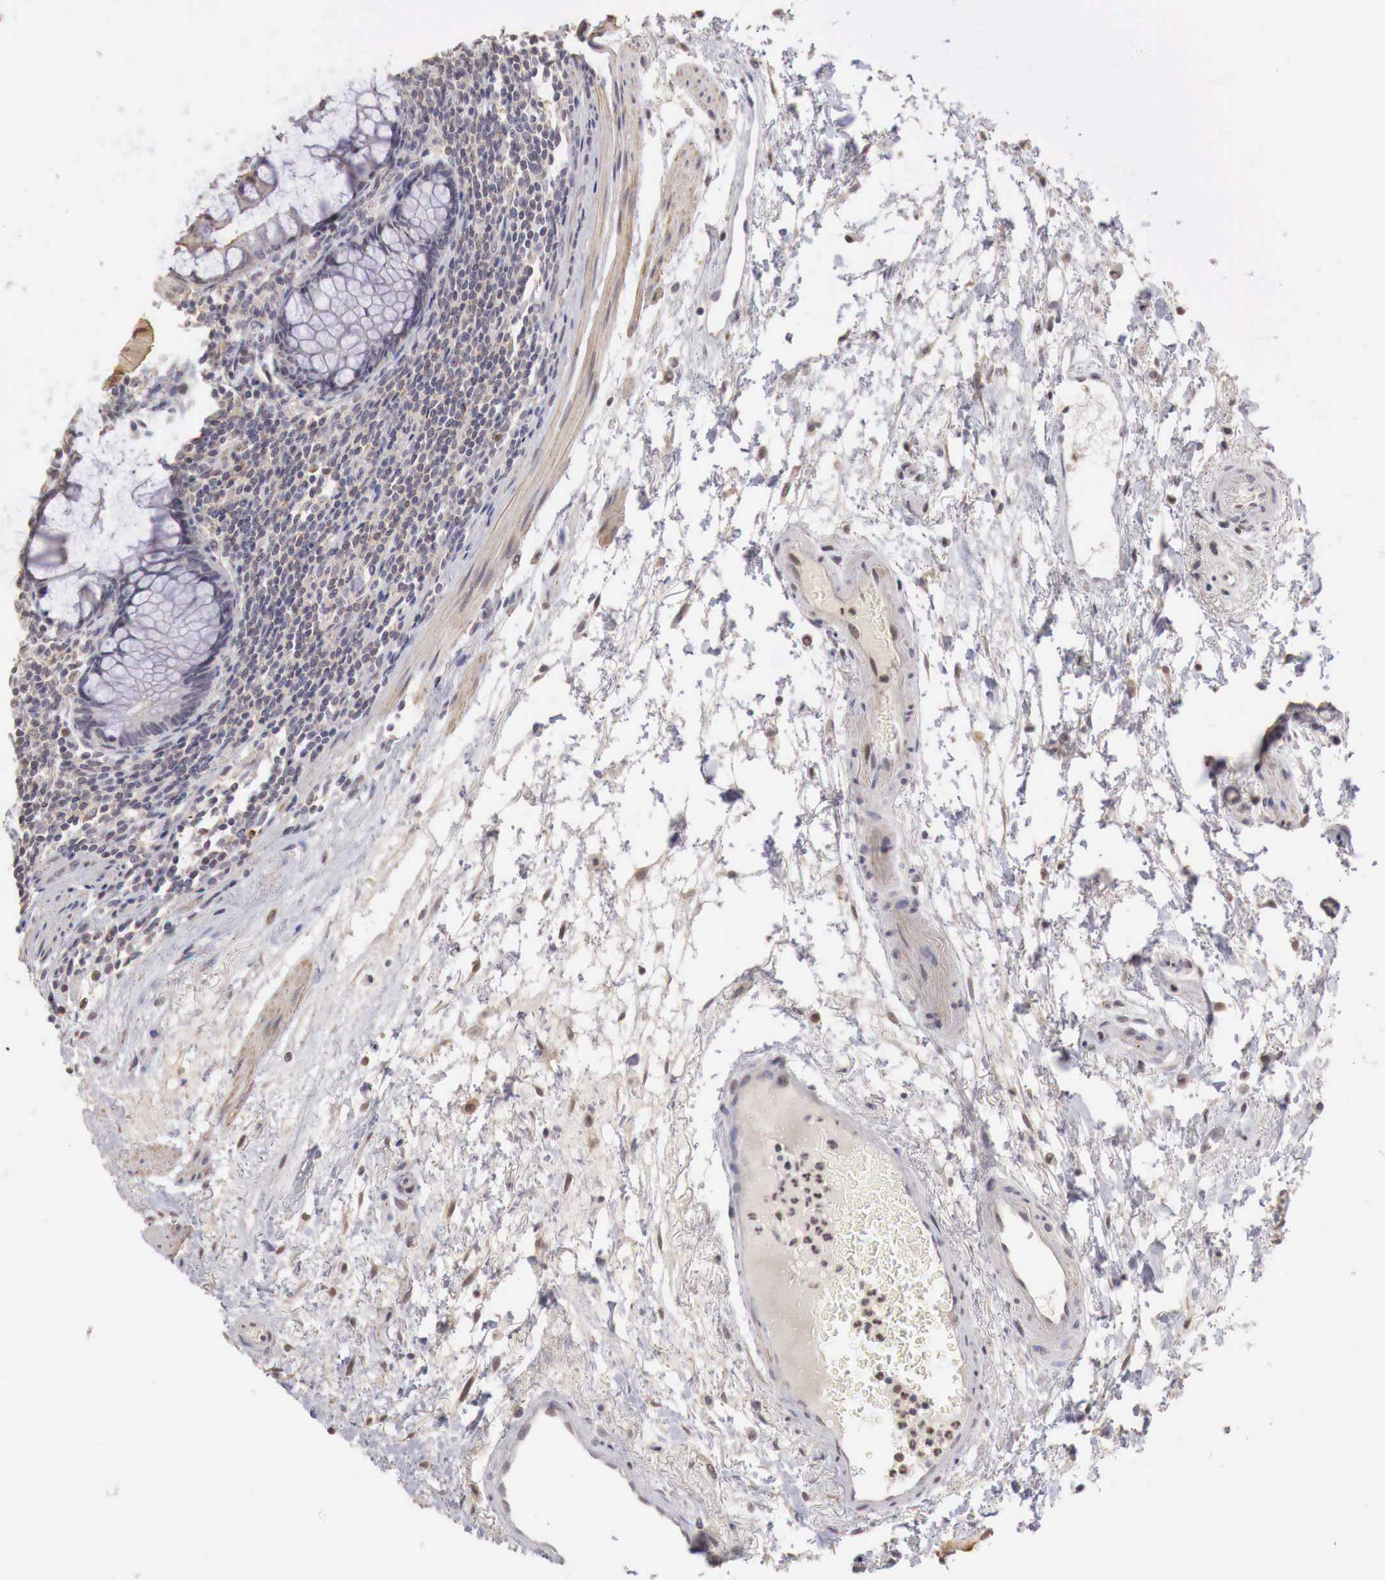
{"staining": {"intensity": "weak", "quantity": "25%-75%", "location": "nuclear"}, "tissue": "colon", "cell_type": "Endothelial cells", "image_type": "normal", "snomed": [{"axis": "morphology", "description": "Normal tissue, NOS"}, {"axis": "topography", "description": "Colon"}], "caption": "This histopathology image reveals benign colon stained with IHC to label a protein in brown. The nuclear of endothelial cells show weak positivity for the protein. Nuclei are counter-stained blue.", "gene": "TBC1D9", "patient": {"sex": "male", "age": 1}}